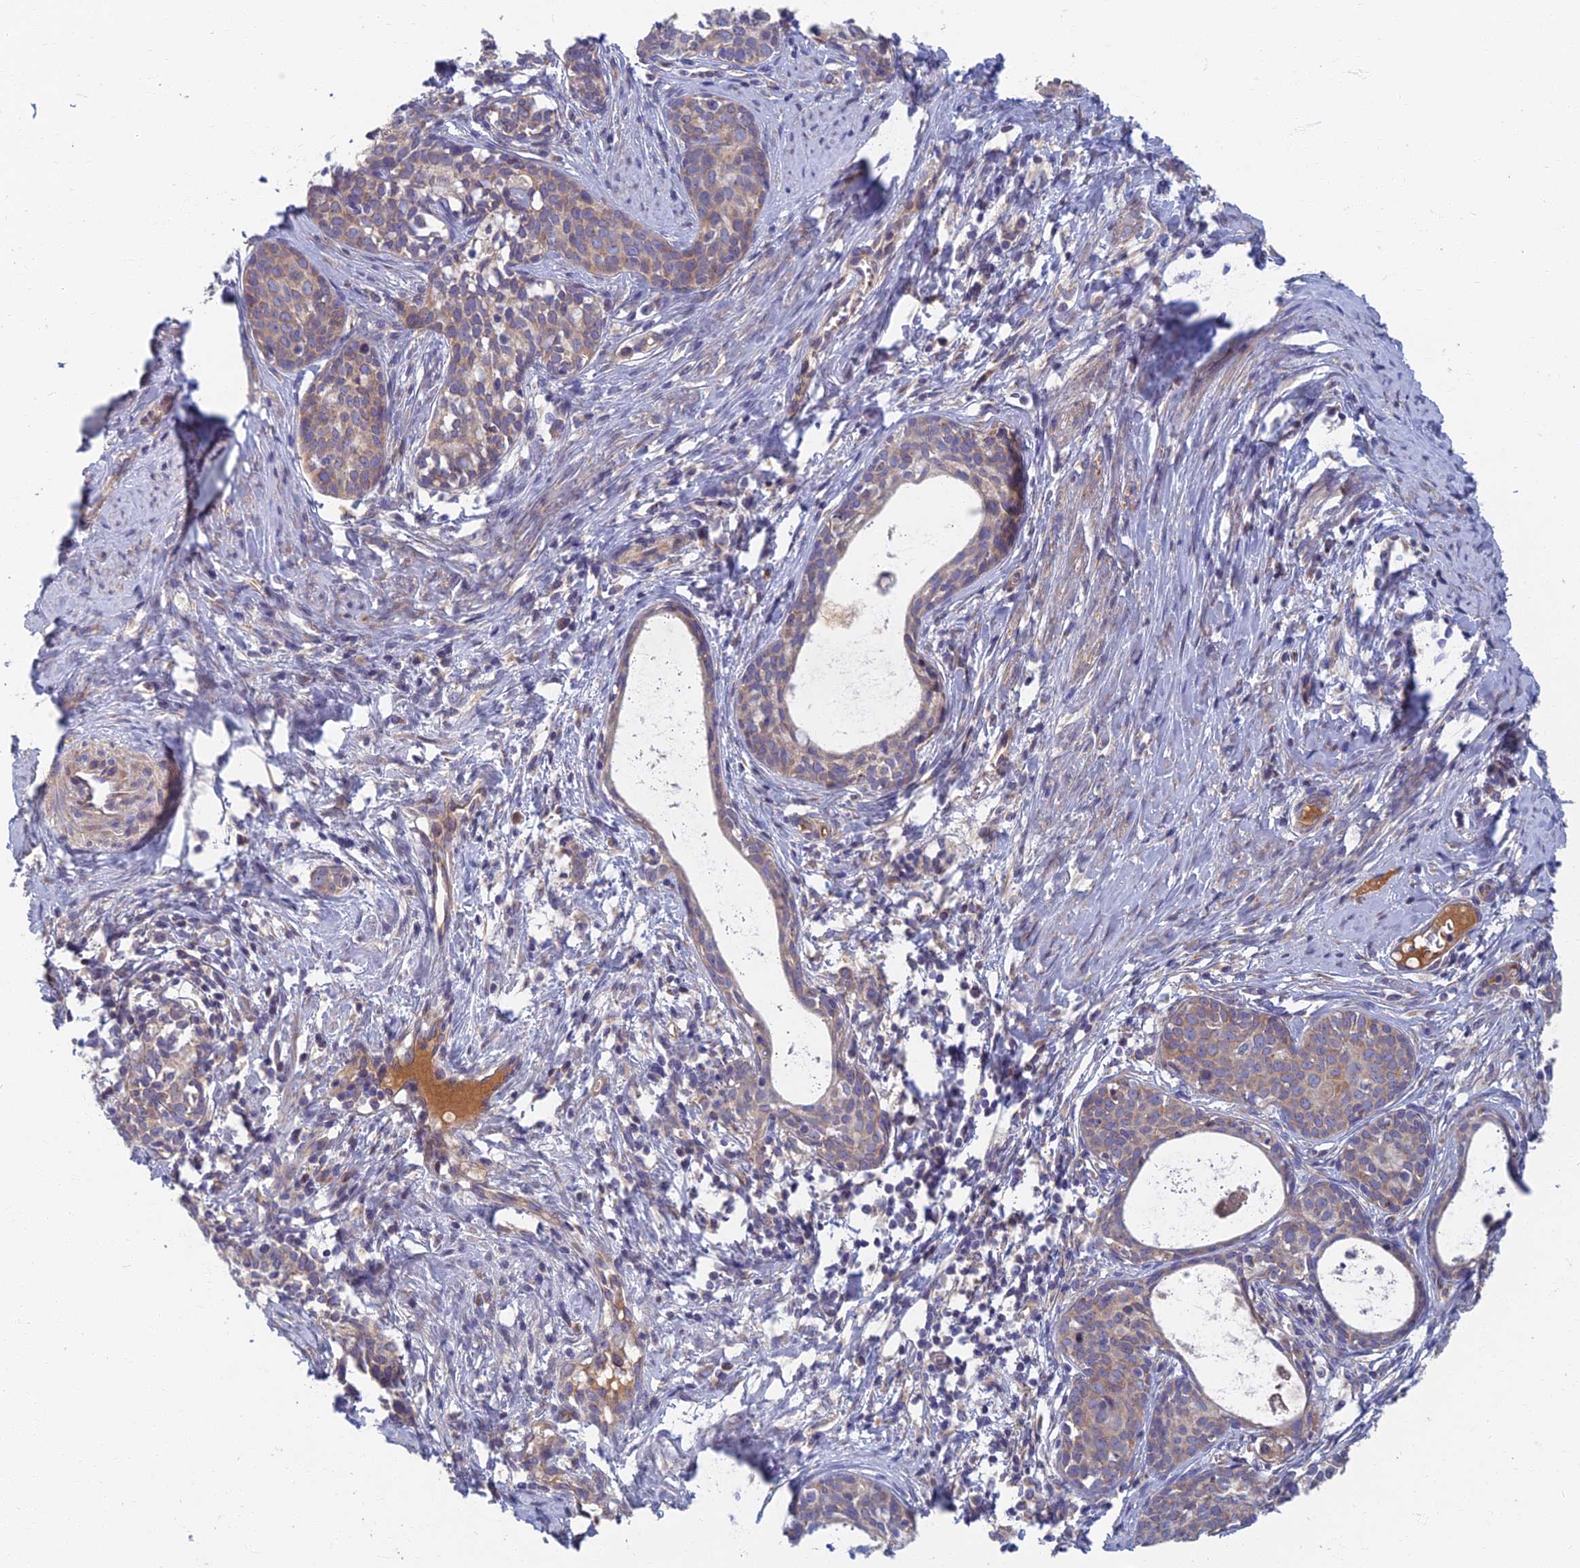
{"staining": {"intensity": "weak", "quantity": "25%-75%", "location": "cytoplasmic/membranous"}, "tissue": "cervical cancer", "cell_type": "Tumor cells", "image_type": "cancer", "snomed": [{"axis": "morphology", "description": "Squamous cell carcinoma, NOS"}, {"axis": "topography", "description": "Cervix"}], "caption": "Immunohistochemical staining of human squamous cell carcinoma (cervical) exhibits low levels of weak cytoplasmic/membranous protein expression in approximately 25%-75% of tumor cells. (brown staining indicates protein expression, while blue staining denotes nuclei).", "gene": "SOGA1", "patient": {"sex": "female", "age": 52}}